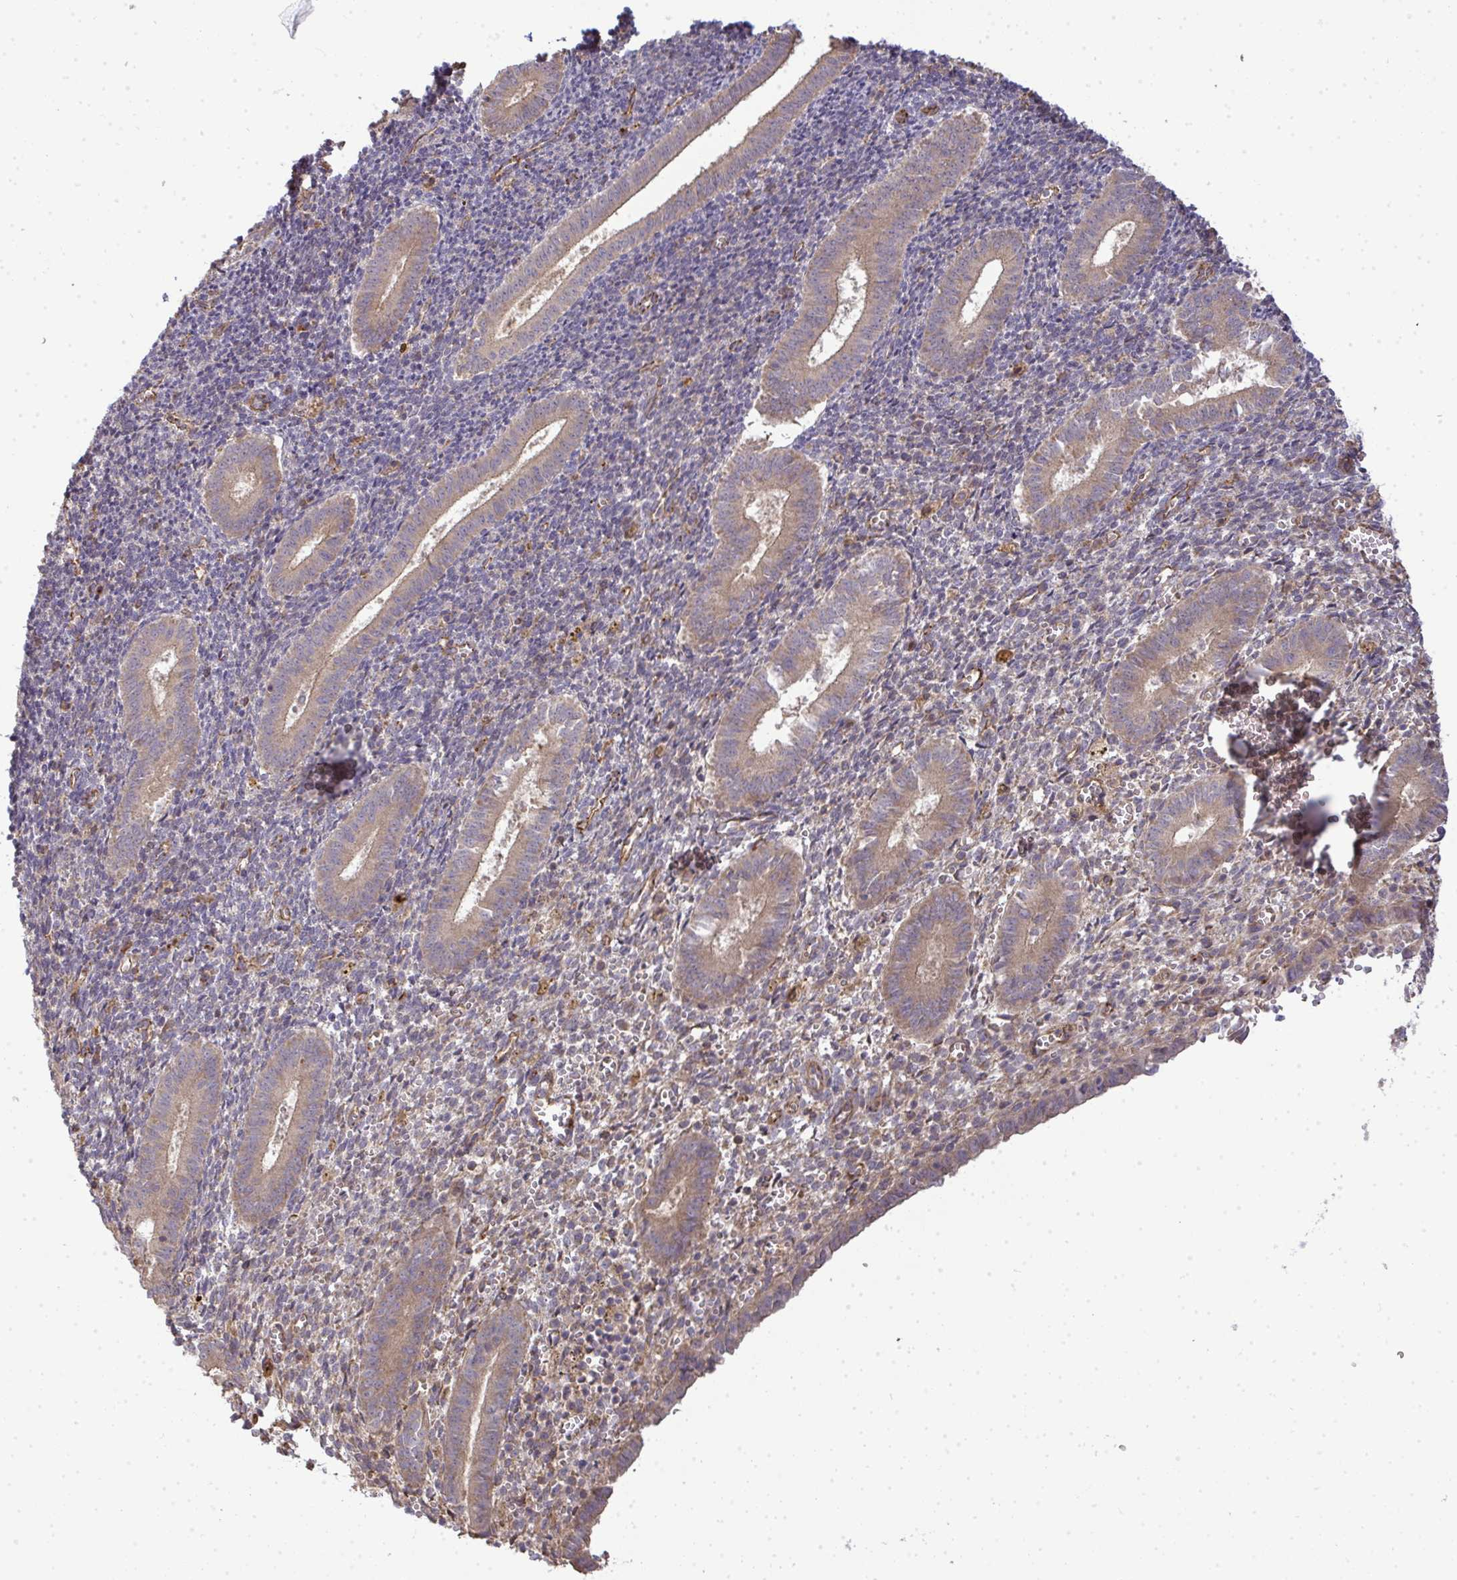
{"staining": {"intensity": "negative", "quantity": "none", "location": "none"}, "tissue": "endometrium", "cell_type": "Cells in endometrial stroma", "image_type": "normal", "snomed": [{"axis": "morphology", "description": "Normal tissue, NOS"}, {"axis": "topography", "description": "Endometrium"}], "caption": "A high-resolution photomicrograph shows immunohistochemistry staining of unremarkable endometrium, which shows no significant staining in cells in endometrial stroma.", "gene": "B4GALT6", "patient": {"sex": "female", "age": 25}}